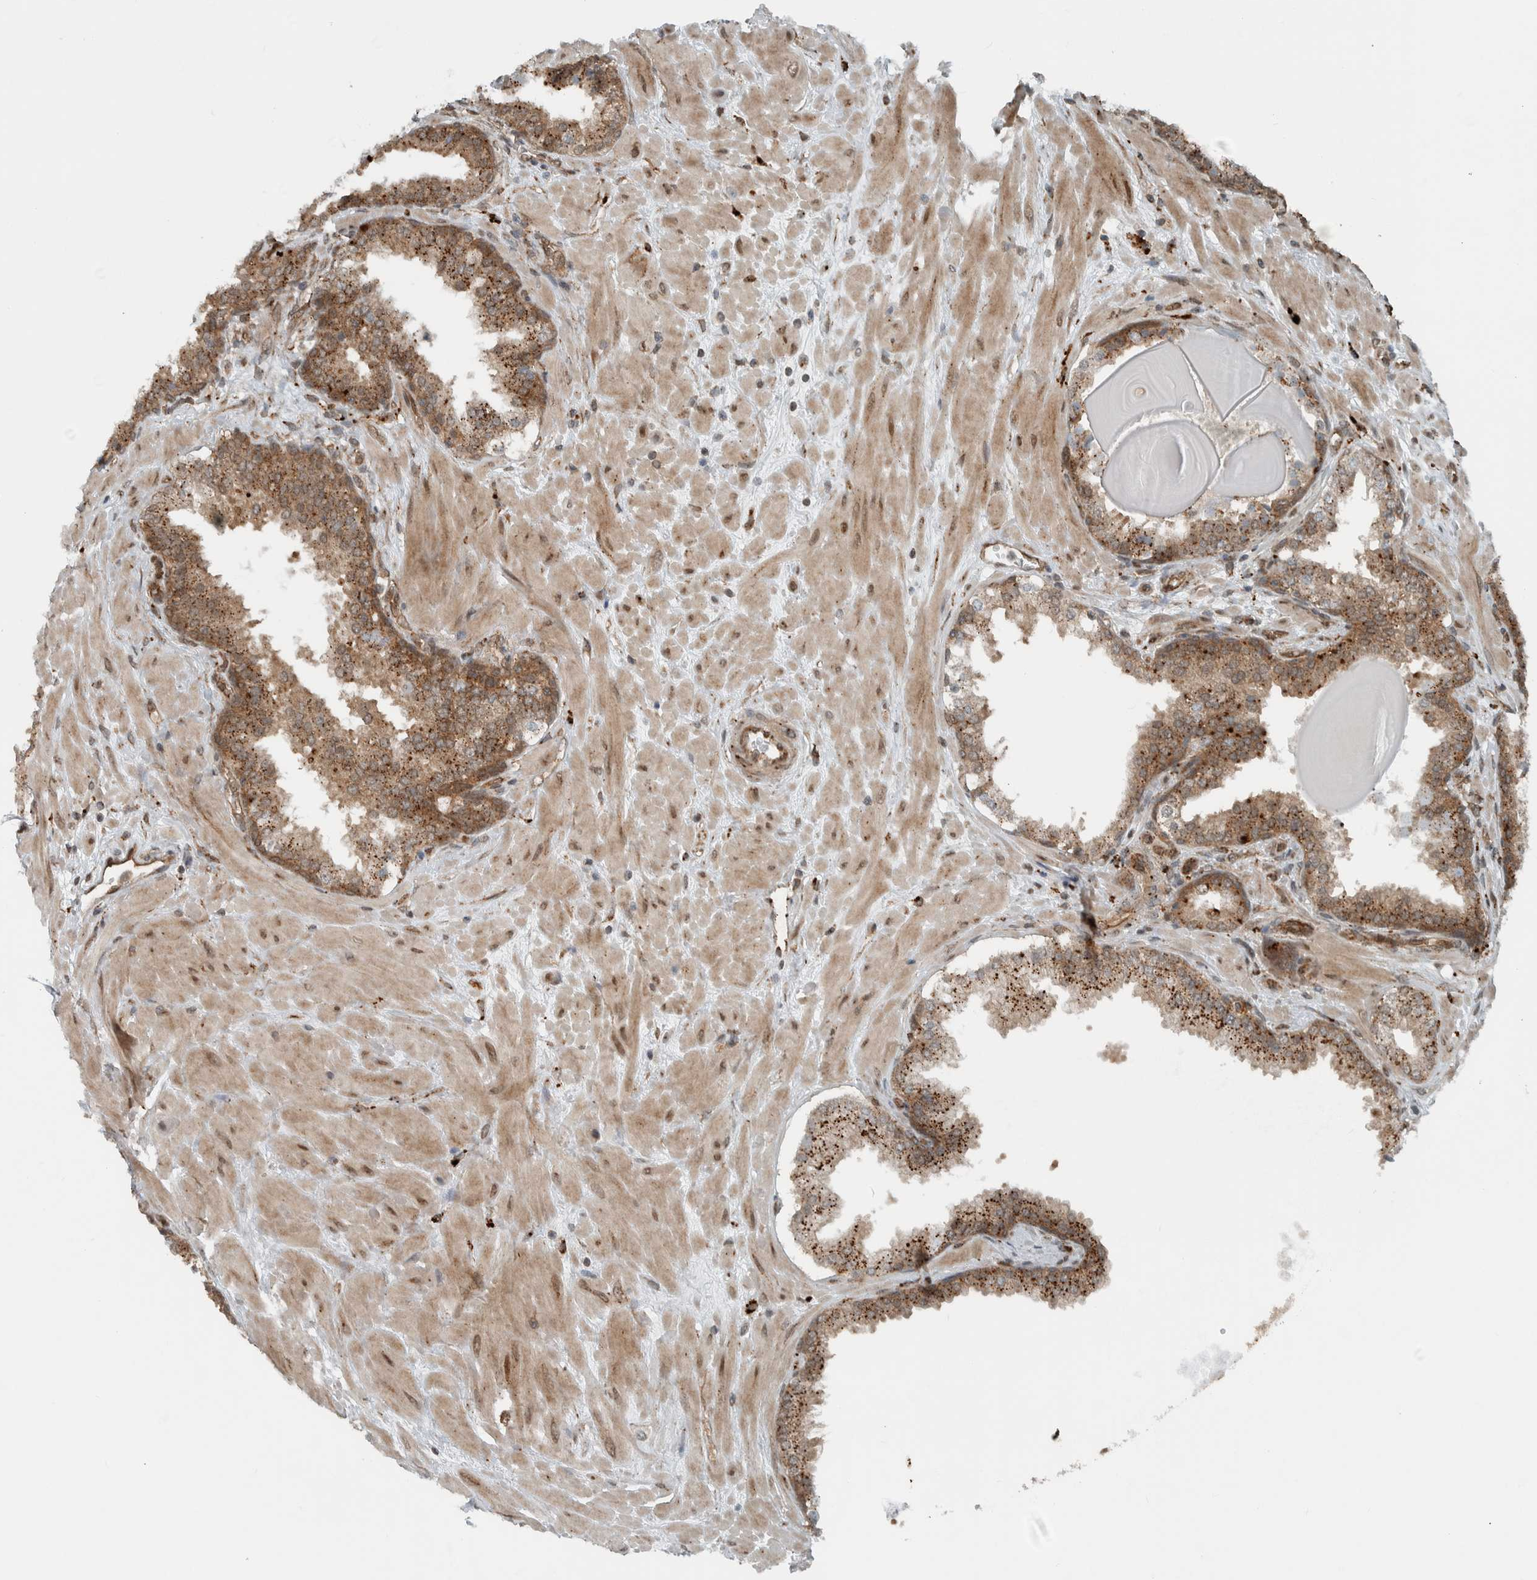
{"staining": {"intensity": "moderate", "quantity": ">75%", "location": "cytoplasmic/membranous"}, "tissue": "prostate", "cell_type": "Glandular cells", "image_type": "normal", "snomed": [{"axis": "morphology", "description": "Normal tissue, NOS"}, {"axis": "topography", "description": "Prostate"}], "caption": "This histopathology image demonstrates immunohistochemistry staining of unremarkable human prostate, with medium moderate cytoplasmic/membranous expression in approximately >75% of glandular cells.", "gene": "GIGYF1", "patient": {"sex": "male", "age": 51}}